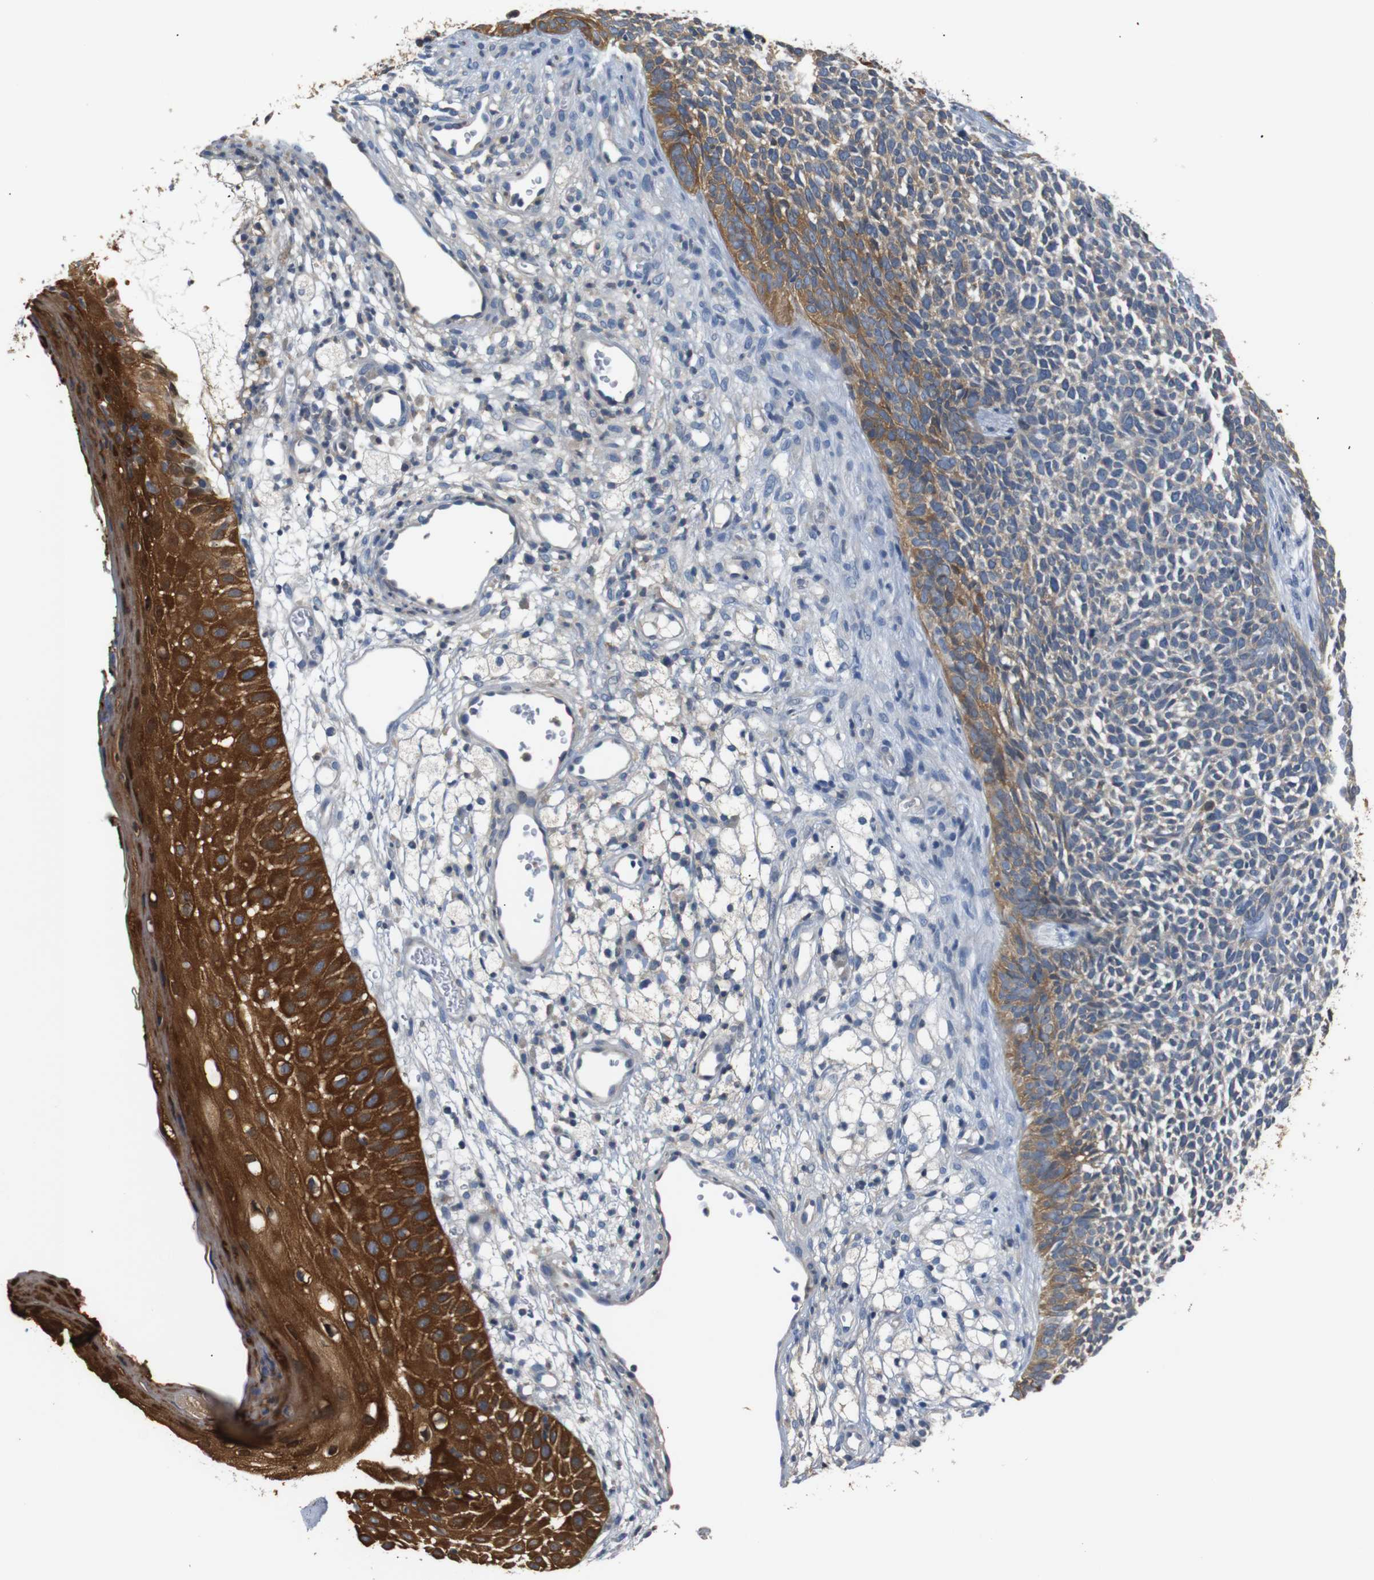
{"staining": {"intensity": "moderate", "quantity": "<25%", "location": "cytoplasmic/membranous"}, "tissue": "skin cancer", "cell_type": "Tumor cells", "image_type": "cancer", "snomed": [{"axis": "morphology", "description": "Basal cell carcinoma"}, {"axis": "topography", "description": "Skin"}], "caption": "Immunohistochemical staining of skin cancer displays low levels of moderate cytoplasmic/membranous protein staining in about <25% of tumor cells.", "gene": "SFN", "patient": {"sex": "female", "age": 84}}